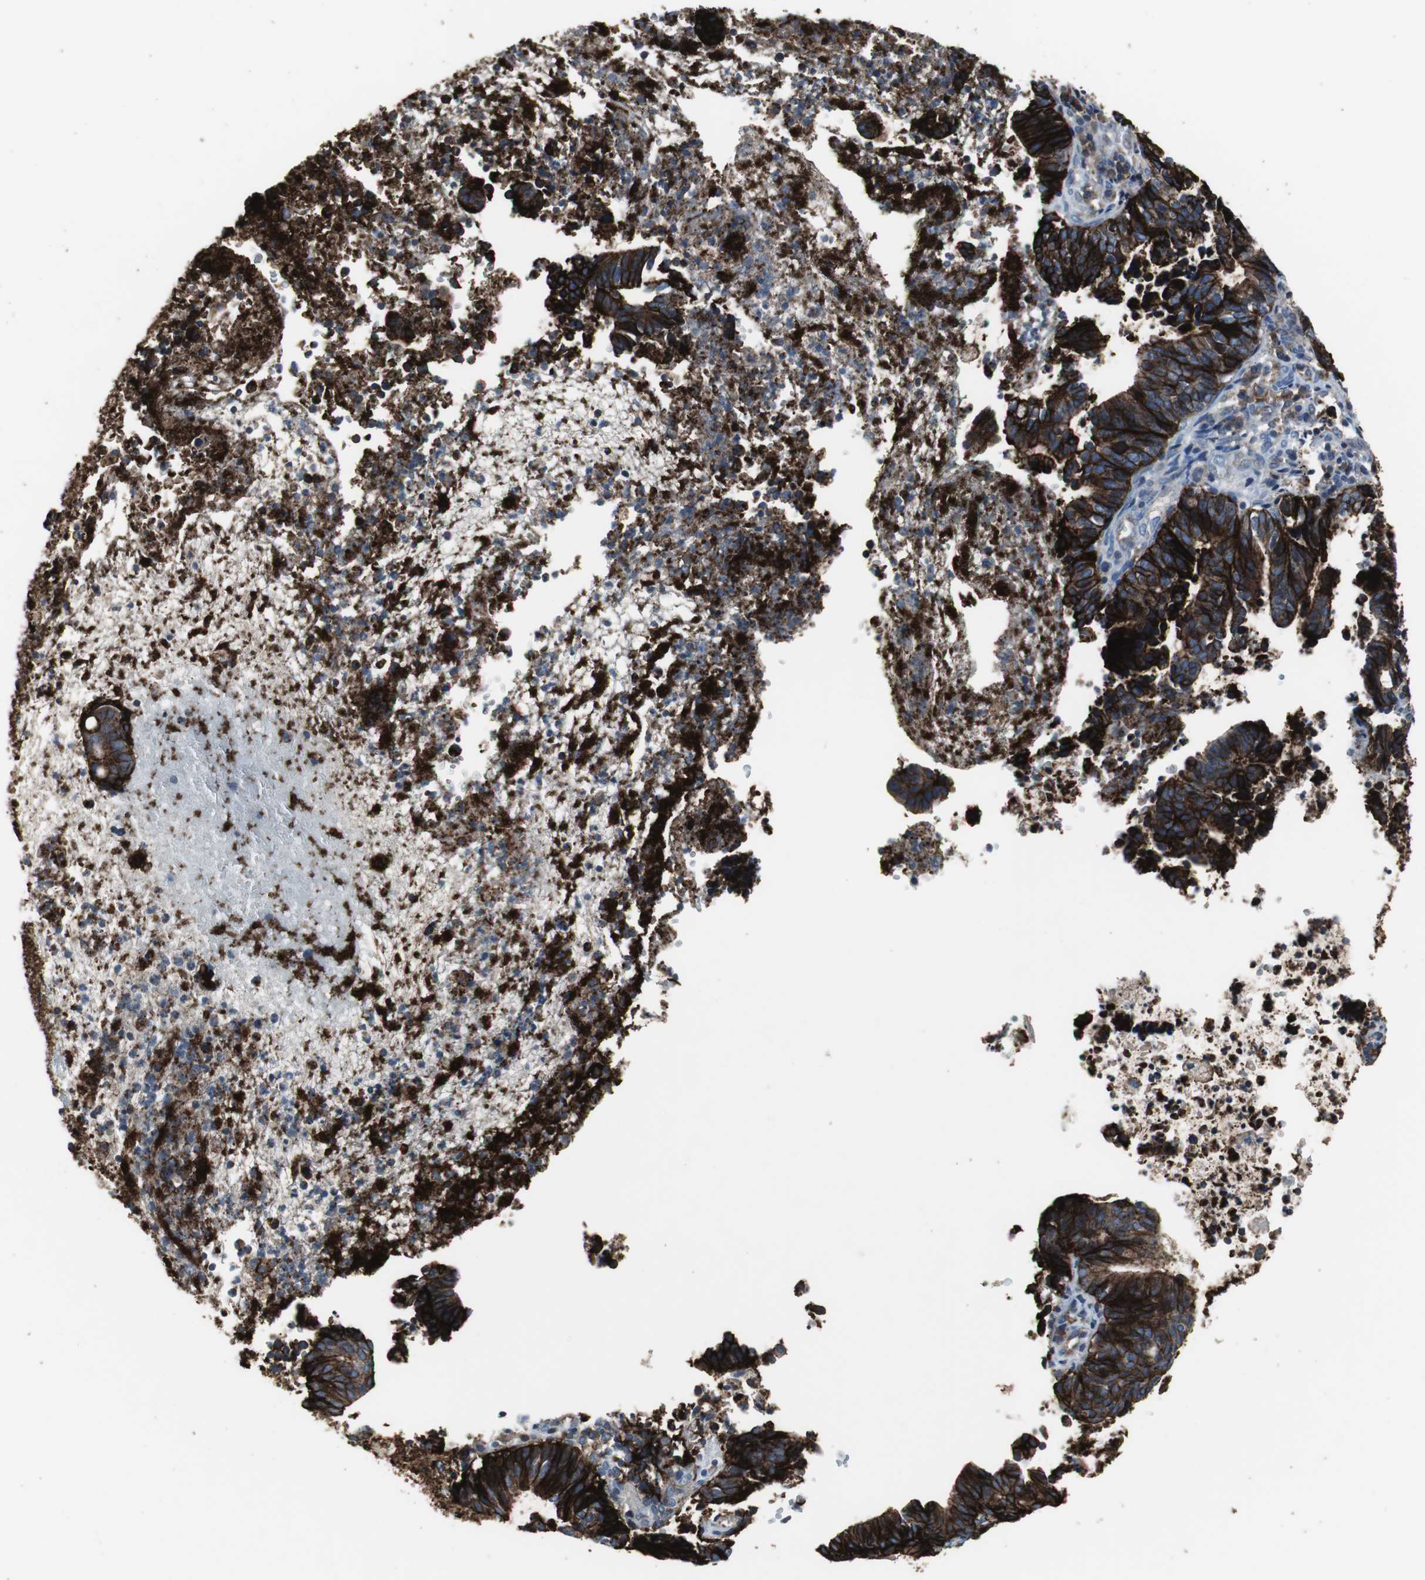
{"staining": {"intensity": "strong", "quantity": ">75%", "location": "cytoplasmic/membranous"}, "tissue": "endometrial cancer", "cell_type": "Tumor cells", "image_type": "cancer", "snomed": [{"axis": "morphology", "description": "Adenocarcinoma, NOS"}, {"axis": "topography", "description": "Uterus"}], "caption": "Adenocarcinoma (endometrial) stained for a protein displays strong cytoplasmic/membranous positivity in tumor cells. (IHC, brightfield microscopy, high magnification).", "gene": "F11R", "patient": {"sex": "female", "age": 83}}